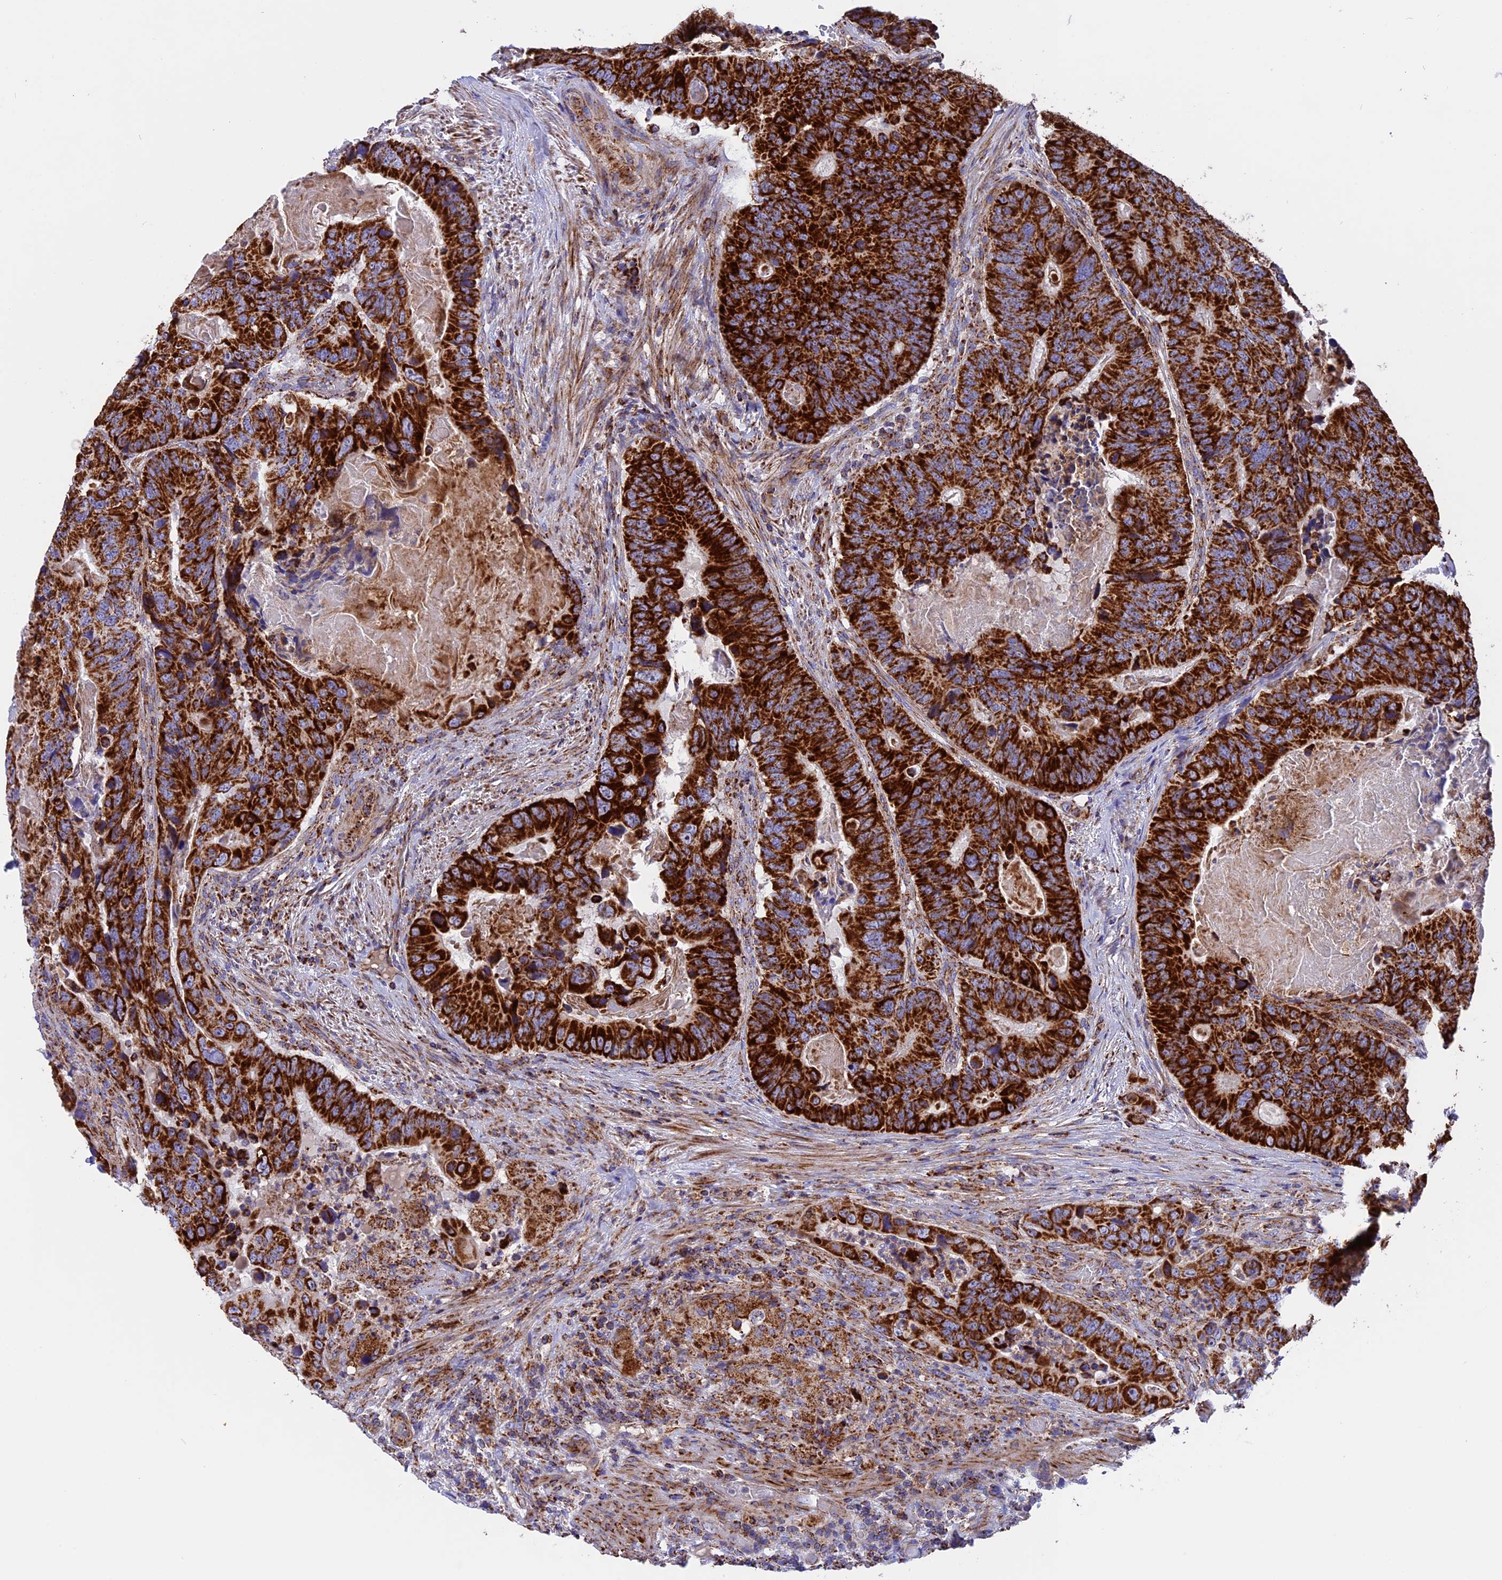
{"staining": {"intensity": "strong", "quantity": ">75%", "location": "cytoplasmic/membranous"}, "tissue": "colorectal cancer", "cell_type": "Tumor cells", "image_type": "cancer", "snomed": [{"axis": "morphology", "description": "Adenocarcinoma, NOS"}, {"axis": "topography", "description": "Colon"}], "caption": "A brown stain highlights strong cytoplasmic/membranous positivity of a protein in human adenocarcinoma (colorectal) tumor cells.", "gene": "UQCRB", "patient": {"sex": "male", "age": 84}}